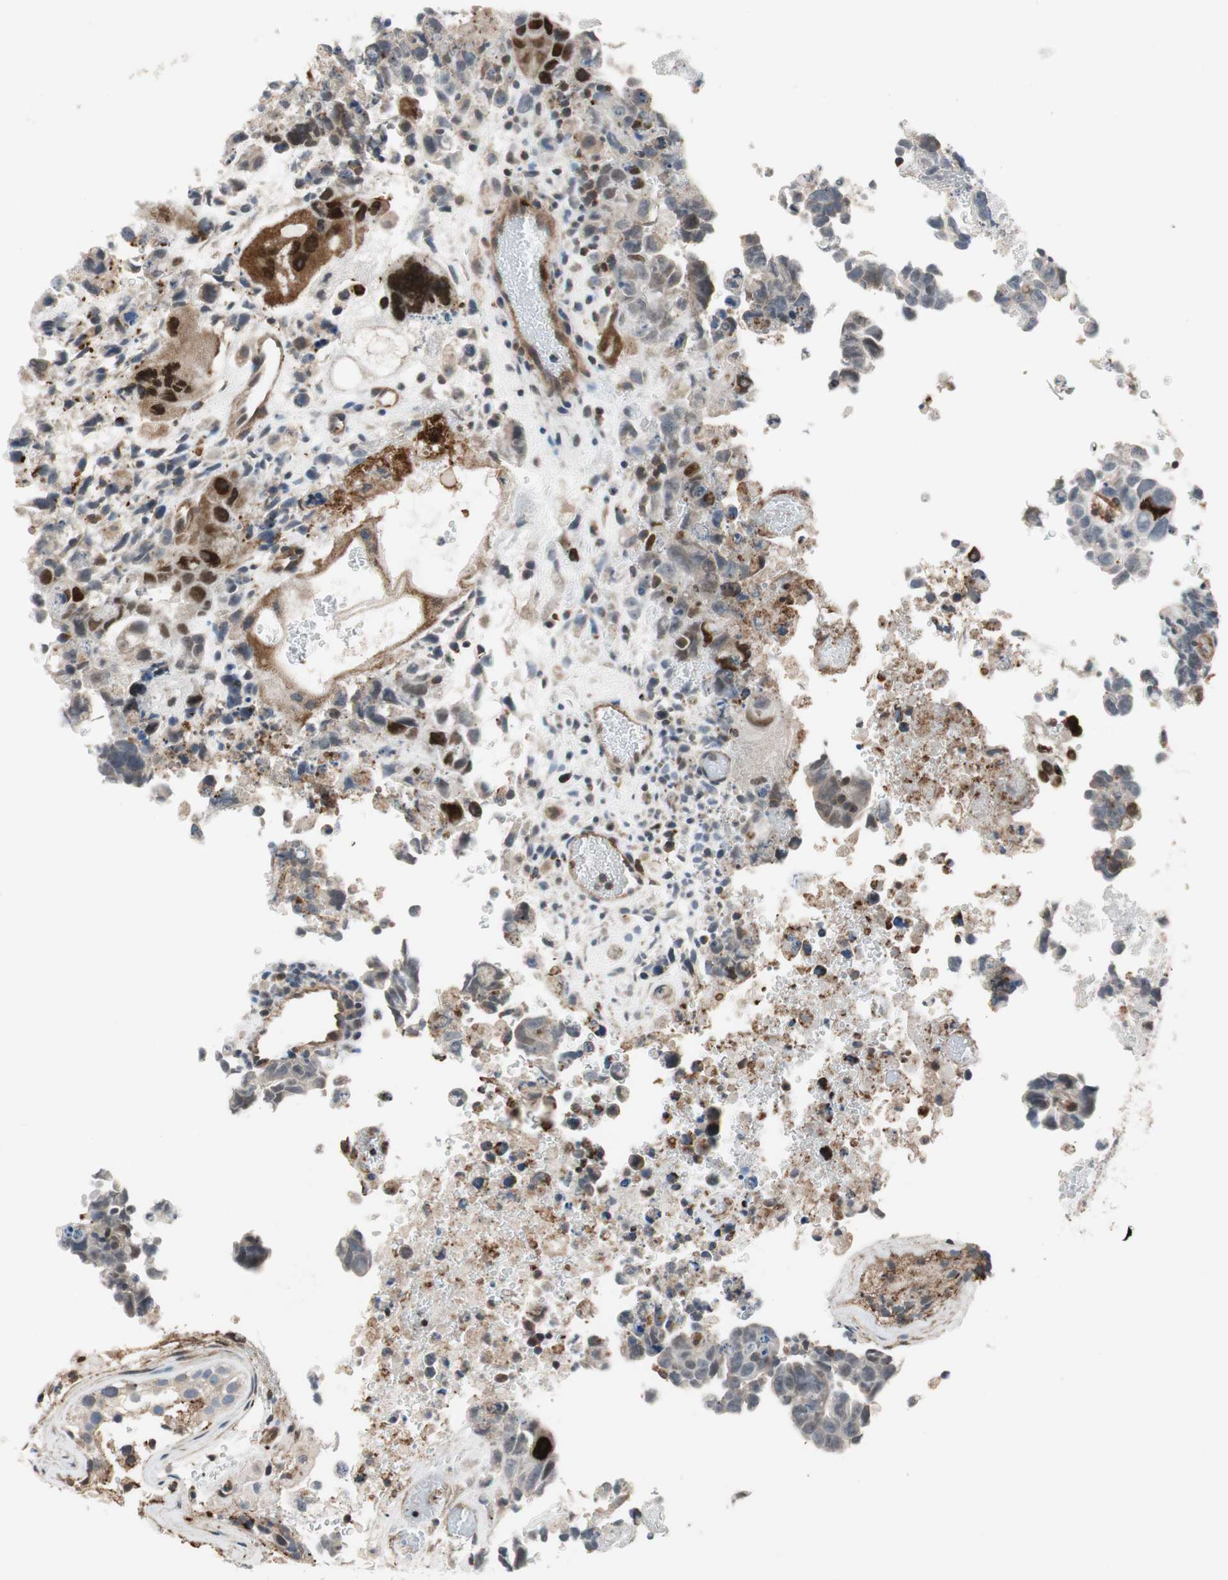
{"staining": {"intensity": "strong", "quantity": "<25%", "location": "cytoplasmic/membranous,nuclear"}, "tissue": "testis cancer", "cell_type": "Tumor cells", "image_type": "cancer", "snomed": [{"axis": "morphology", "description": "Carcinoma, Embryonal, NOS"}, {"axis": "topography", "description": "Testis"}], "caption": "A histopathology image of human testis embryonal carcinoma stained for a protein demonstrates strong cytoplasmic/membranous and nuclear brown staining in tumor cells.", "gene": "GRHL1", "patient": {"sex": "male", "age": 28}}